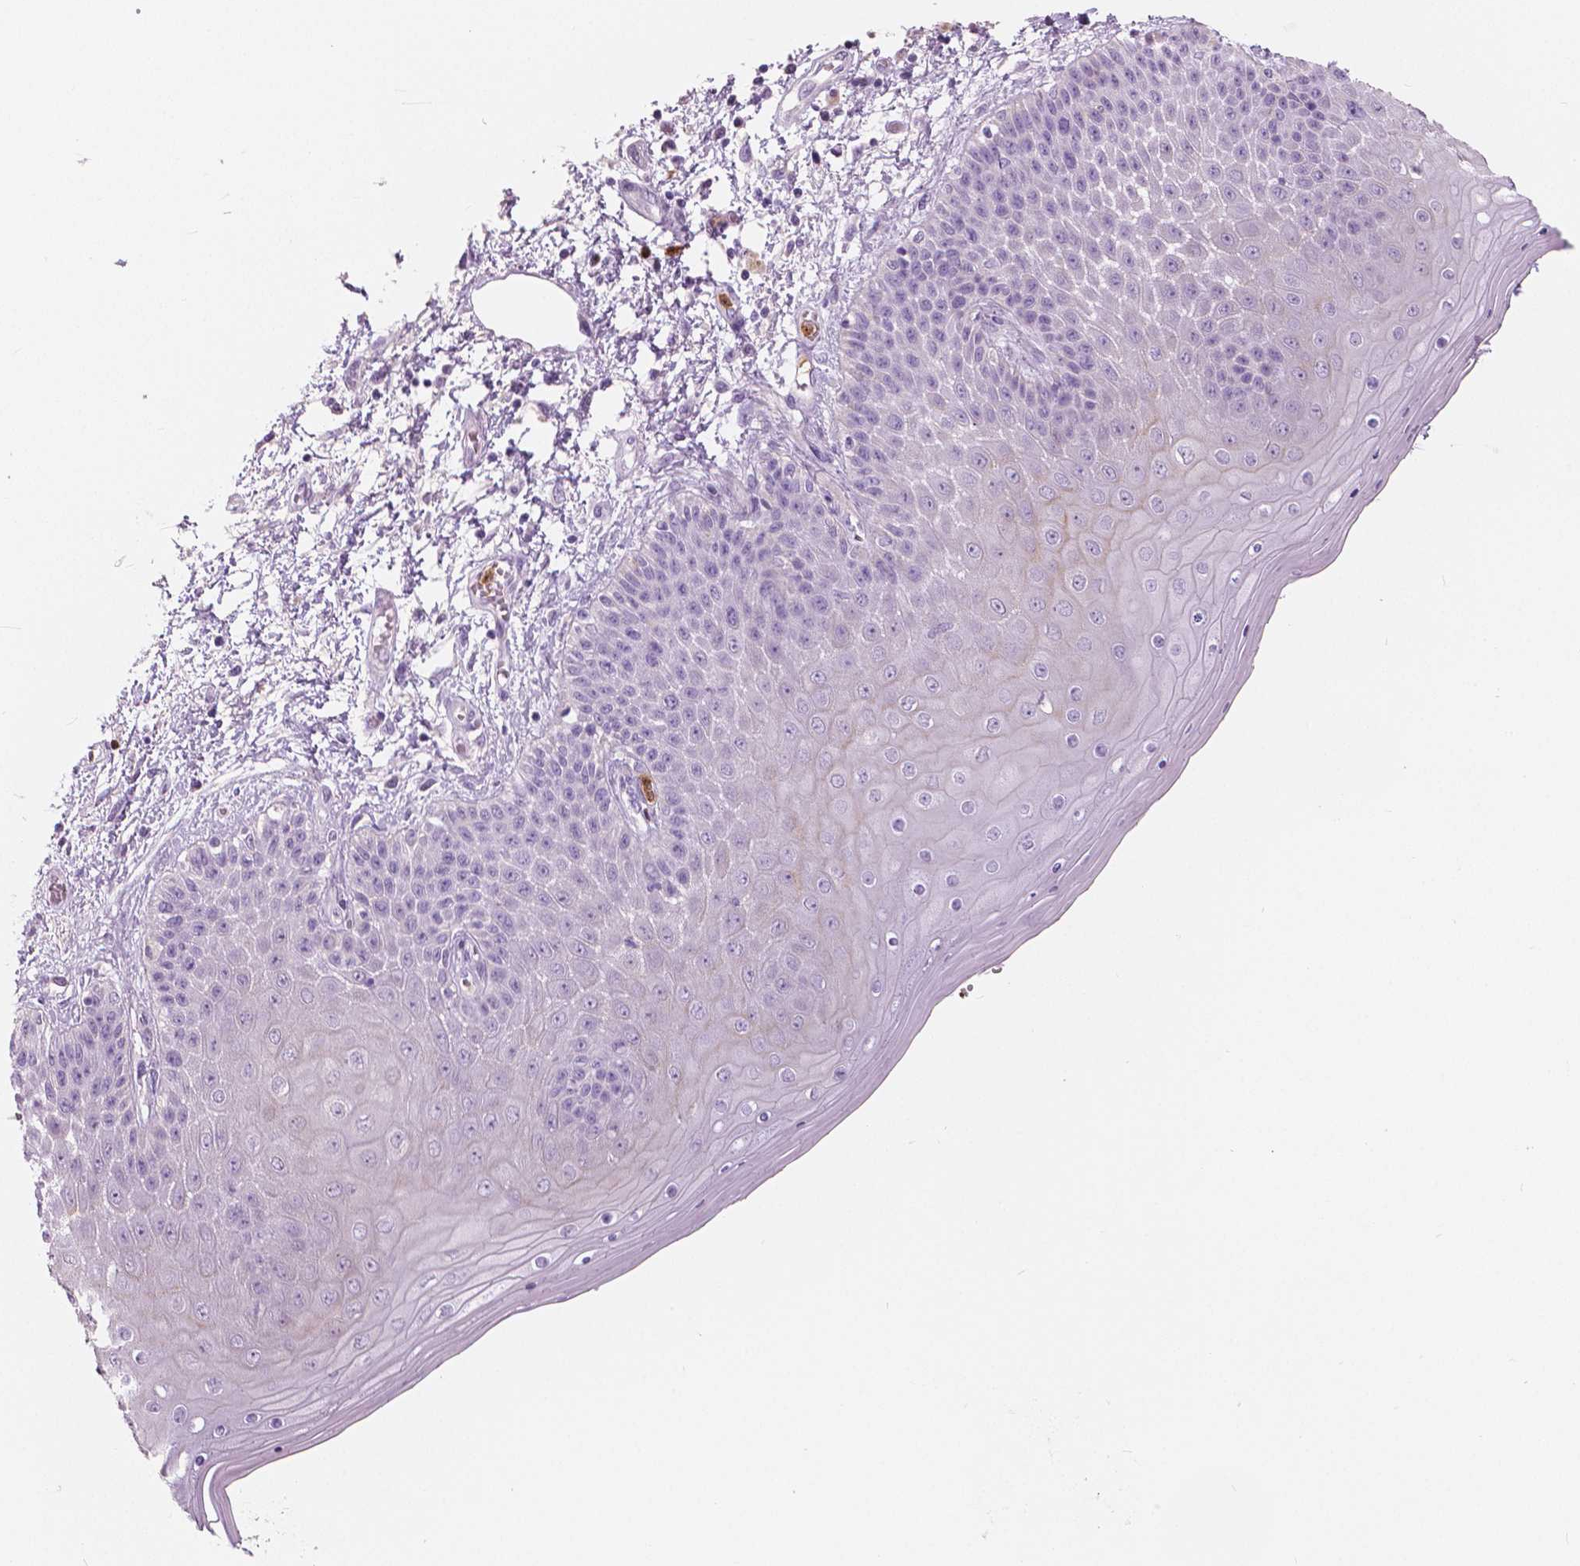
{"staining": {"intensity": "weak", "quantity": "<25%", "location": "cytoplasmic/membranous"}, "tissue": "skin", "cell_type": "Epidermal cells", "image_type": "normal", "snomed": [{"axis": "morphology", "description": "Normal tissue, NOS"}, {"axis": "topography", "description": "Anal"}], "caption": "DAB immunohistochemical staining of normal skin exhibits no significant positivity in epidermal cells. Brightfield microscopy of immunohistochemistry stained with DAB (3,3'-diaminobenzidine) (brown) and hematoxylin (blue), captured at high magnification.", "gene": "CXCR2", "patient": {"sex": "female", "age": 46}}